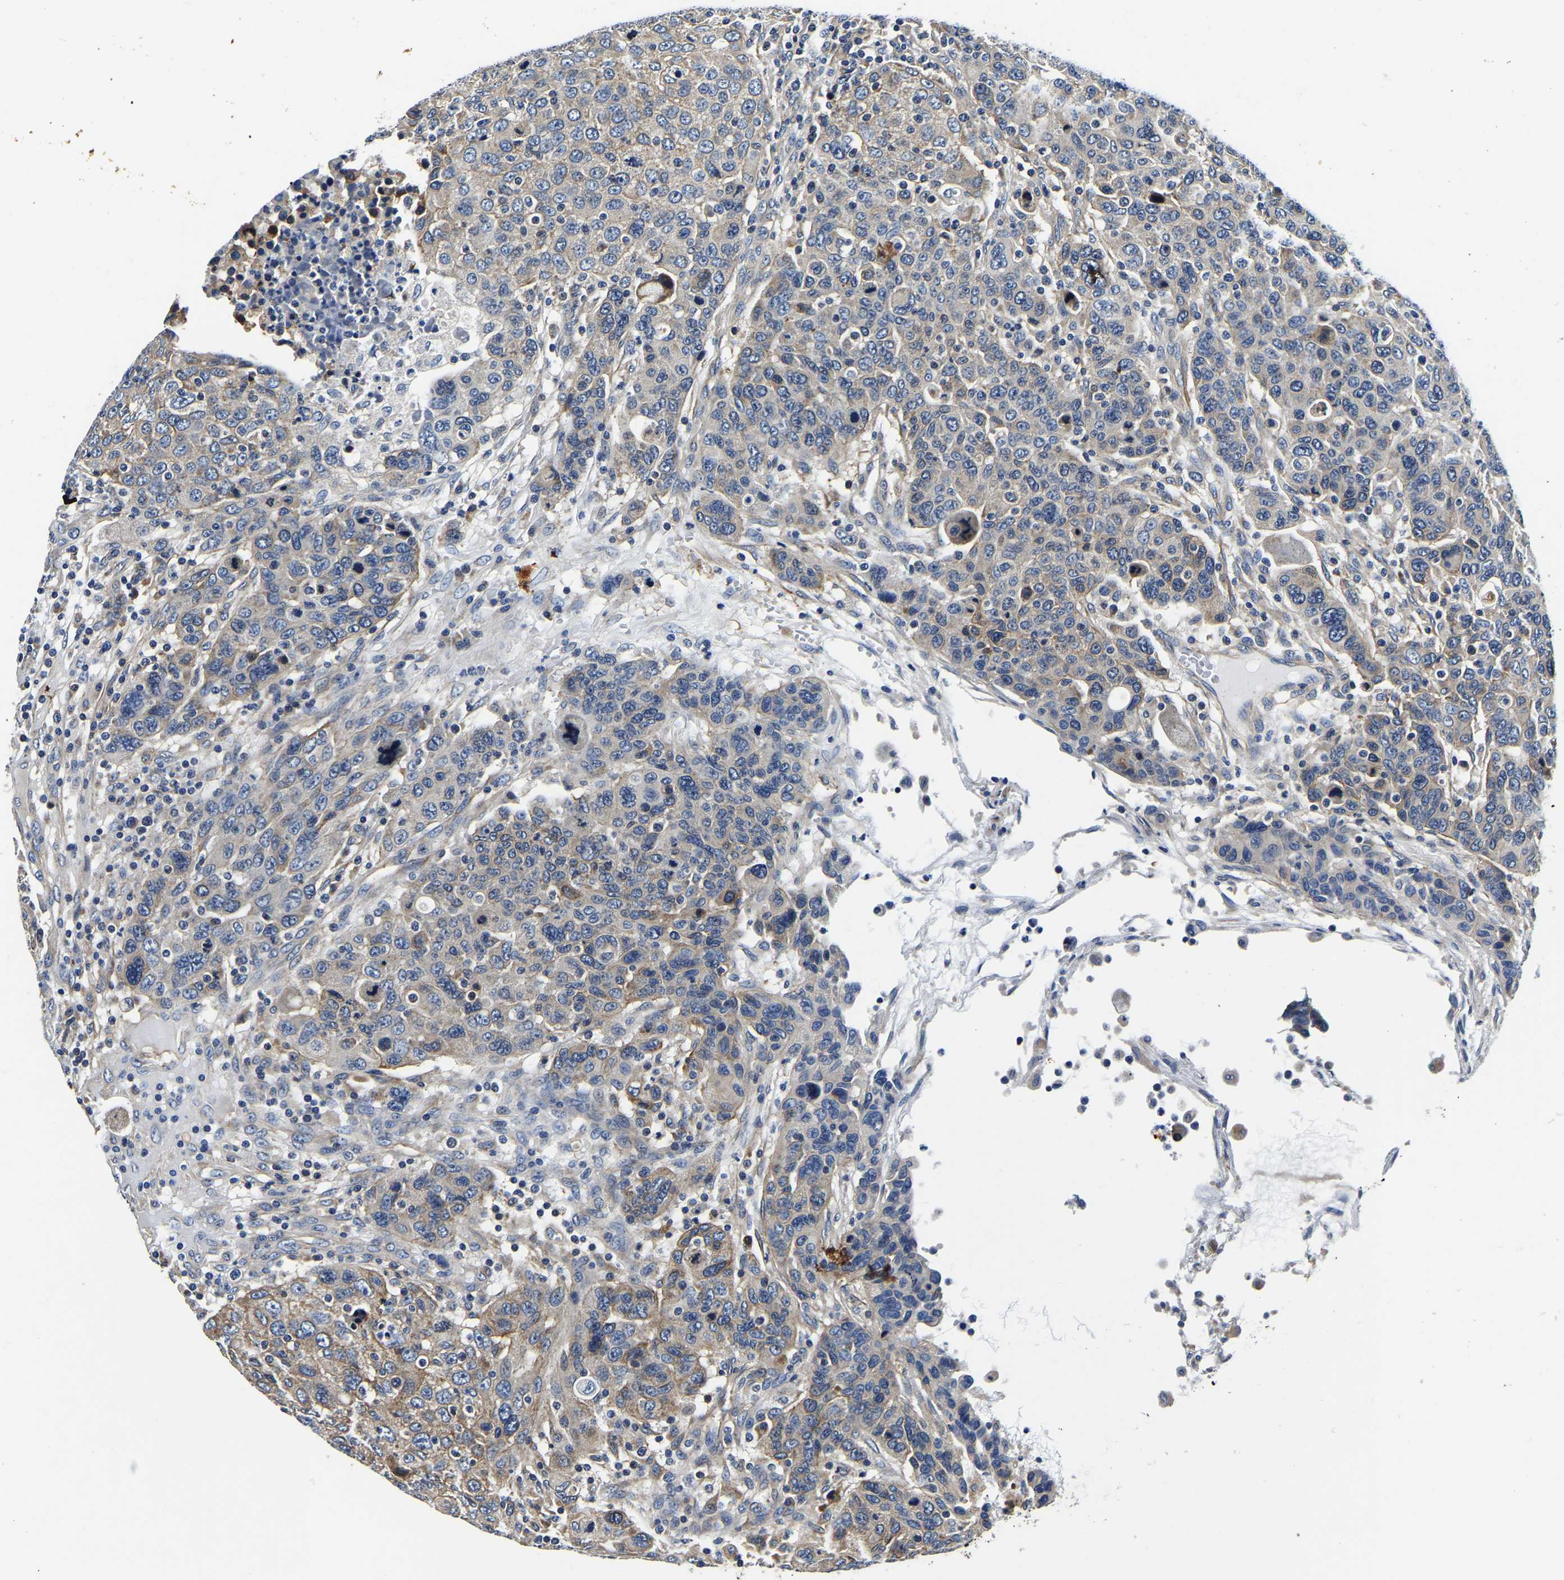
{"staining": {"intensity": "moderate", "quantity": ">75%", "location": "cytoplasmic/membranous"}, "tissue": "breast cancer", "cell_type": "Tumor cells", "image_type": "cancer", "snomed": [{"axis": "morphology", "description": "Duct carcinoma"}, {"axis": "topography", "description": "Breast"}], "caption": "A medium amount of moderate cytoplasmic/membranous positivity is seen in about >75% of tumor cells in breast cancer (infiltrating ductal carcinoma) tissue. Ihc stains the protein of interest in brown and the nuclei are stained blue.", "gene": "KCTD17", "patient": {"sex": "female", "age": 37}}